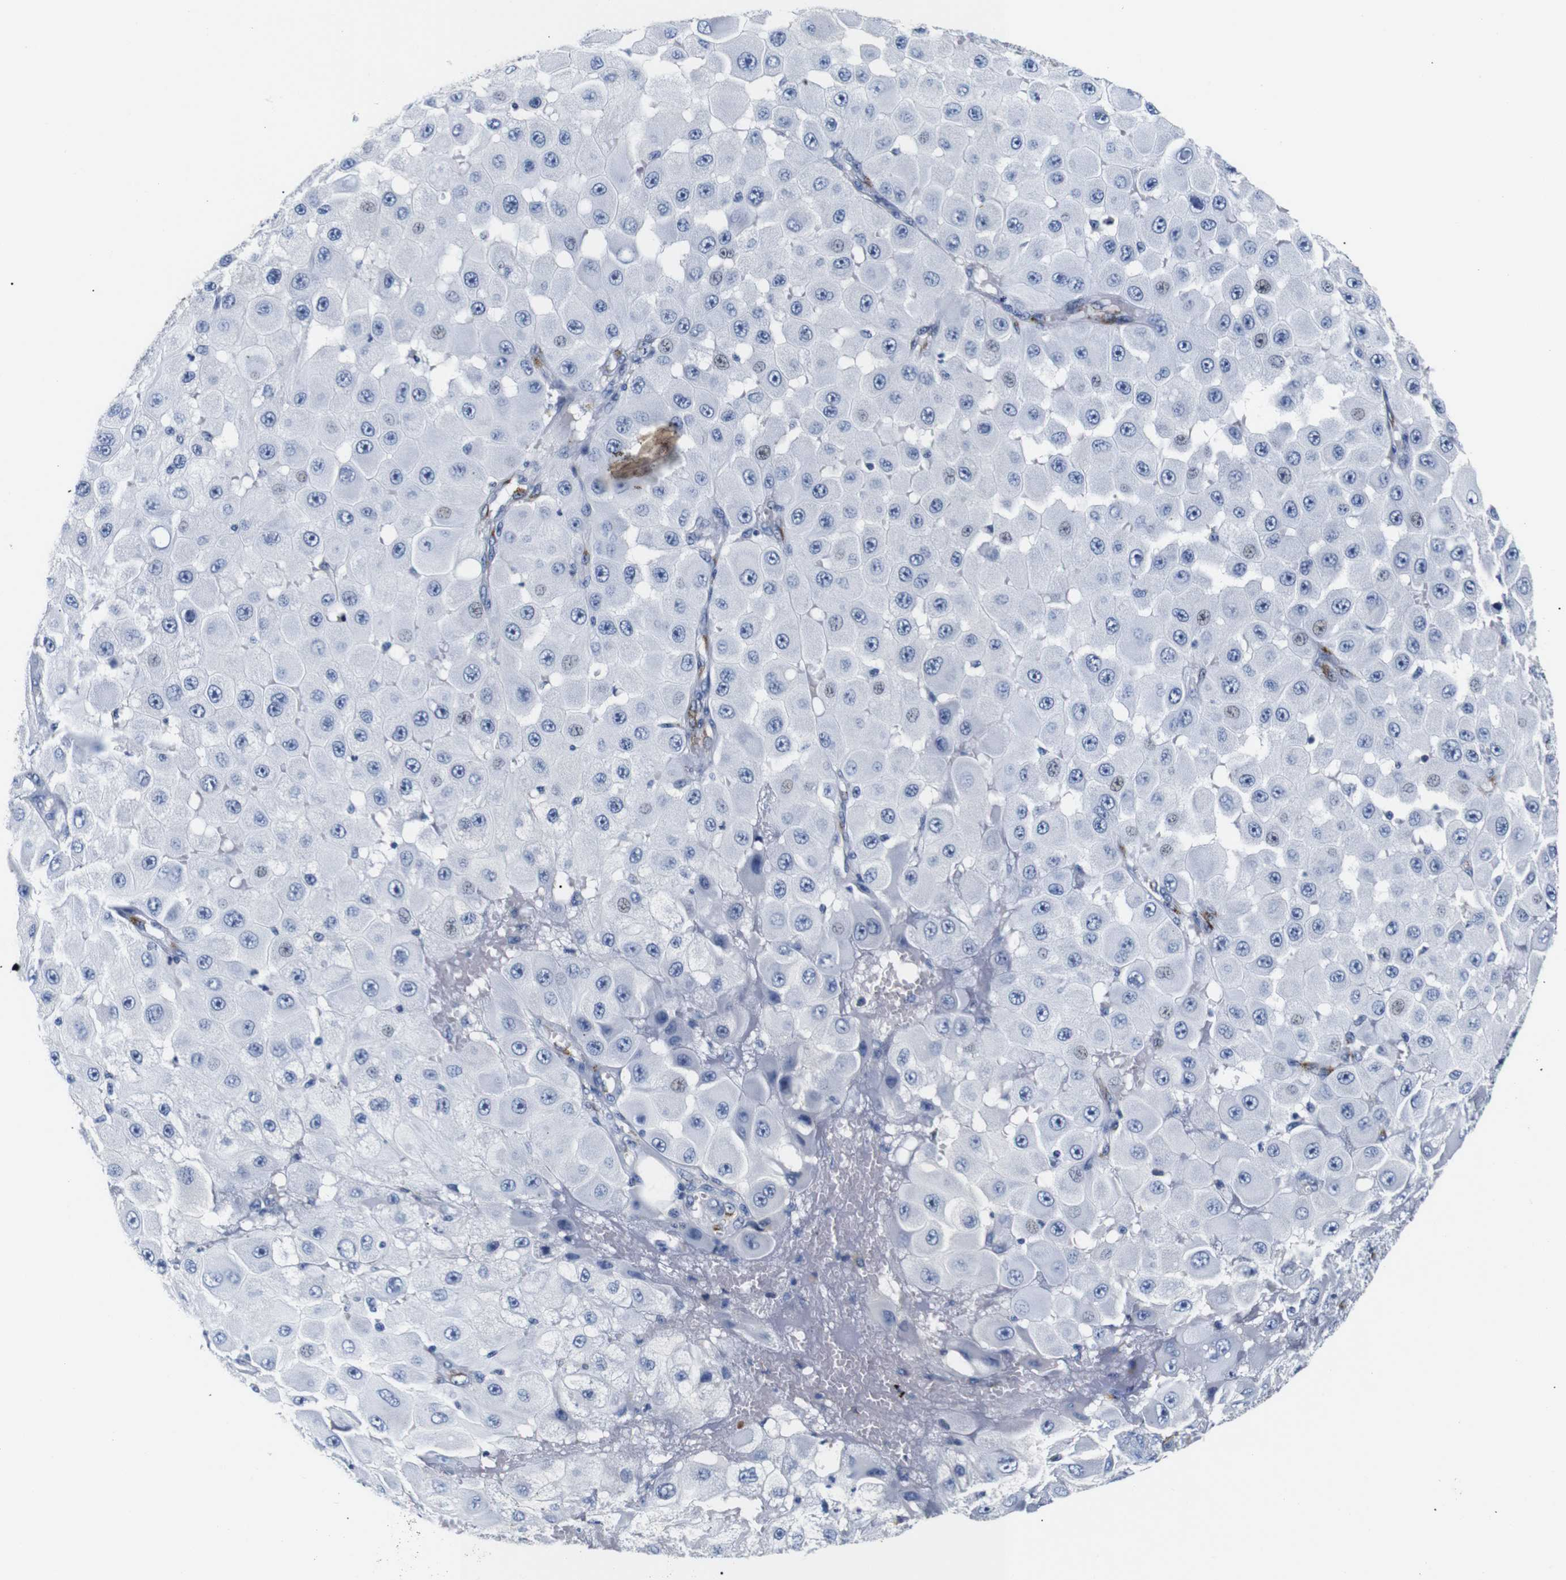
{"staining": {"intensity": "negative", "quantity": "none", "location": "none"}, "tissue": "melanoma", "cell_type": "Tumor cells", "image_type": "cancer", "snomed": [{"axis": "morphology", "description": "Malignant melanoma, NOS"}, {"axis": "topography", "description": "Skin"}], "caption": "Immunohistochemistry histopathology image of neoplastic tissue: melanoma stained with DAB (3,3'-diaminobenzidine) reveals no significant protein staining in tumor cells.", "gene": "MUC4", "patient": {"sex": "female", "age": 81}}